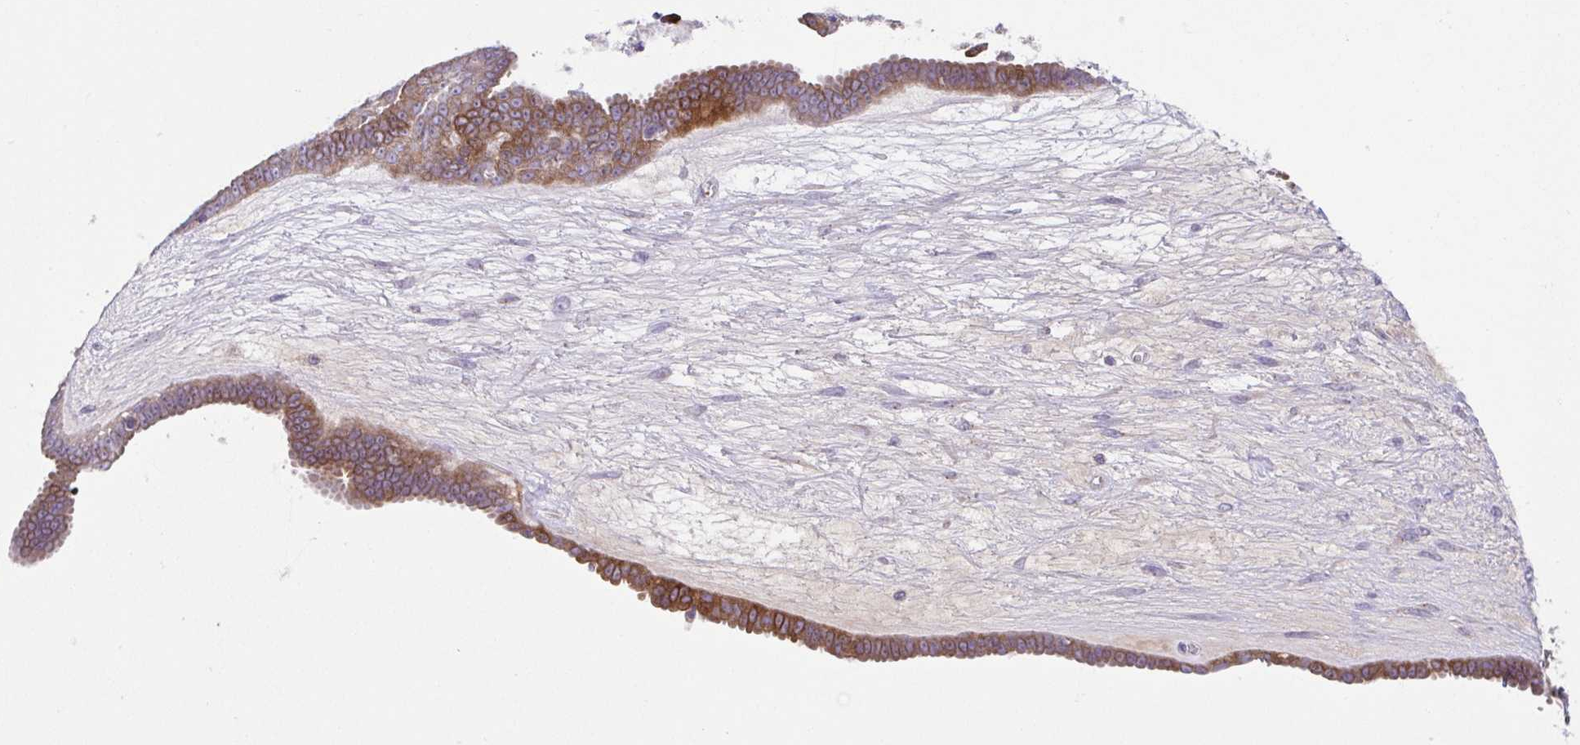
{"staining": {"intensity": "moderate", "quantity": ">75%", "location": "cytoplasmic/membranous"}, "tissue": "ovarian cancer", "cell_type": "Tumor cells", "image_type": "cancer", "snomed": [{"axis": "morphology", "description": "Cystadenocarcinoma, serous, NOS"}, {"axis": "topography", "description": "Ovary"}], "caption": "Brown immunohistochemical staining in human ovarian cancer (serous cystadenocarcinoma) displays moderate cytoplasmic/membranous positivity in about >75% of tumor cells. The staining was performed using DAB (3,3'-diaminobenzidine) to visualize the protein expression in brown, while the nuclei were stained in blue with hematoxylin (Magnification: 20x).", "gene": "SLC13A1", "patient": {"sex": "female", "age": 71}}